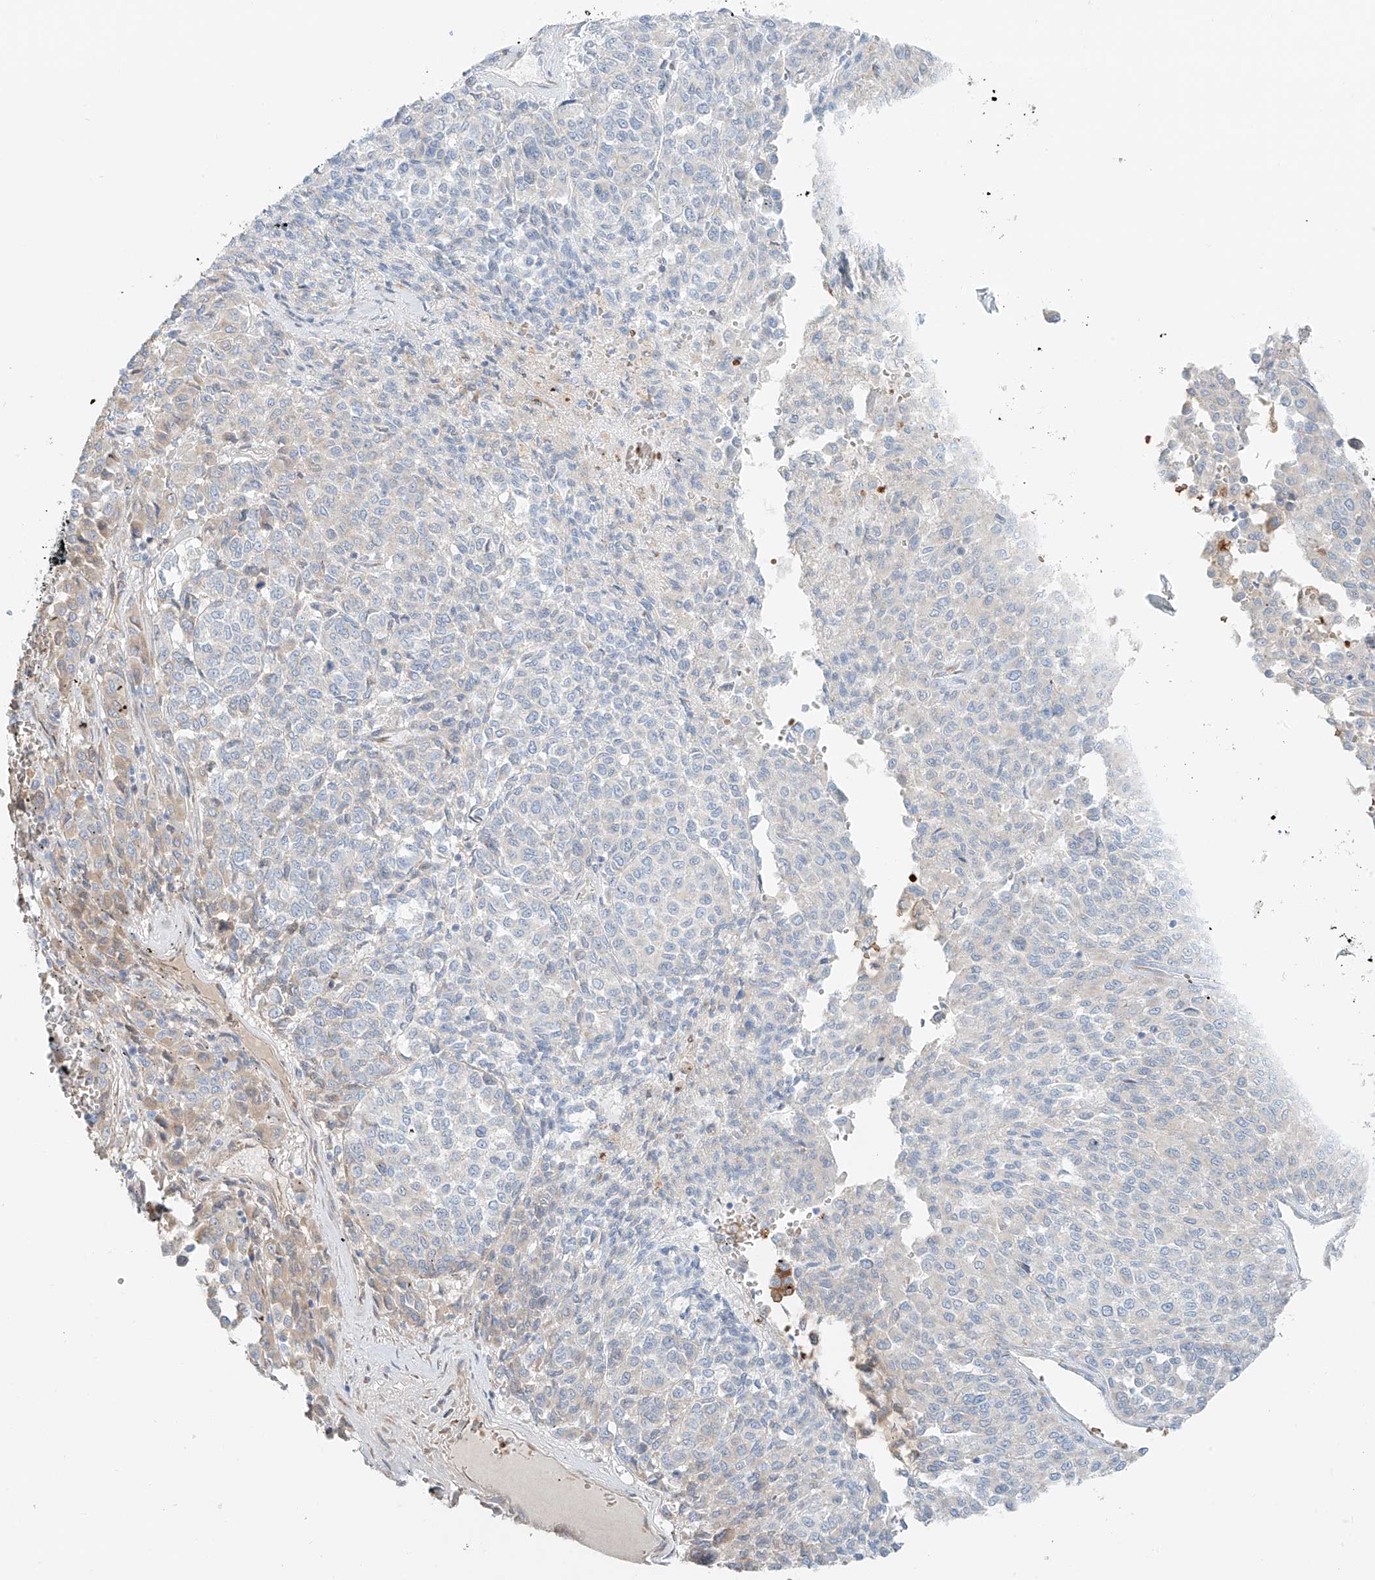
{"staining": {"intensity": "weak", "quantity": "<25%", "location": "cytoplasmic/membranous"}, "tissue": "melanoma", "cell_type": "Tumor cells", "image_type": "cancer", "snomed": [{"axis": "morphology", "description": "Malignant melanoma, Metastatic site"}, {"axis": "topography", "description": "Pancreas"}], "caption": "High magnification brightfield microscopy of melanoma stained with DAB (brown) and counterstained with hematoxylin (blue): tumor cells show no significant staining. The staining is performed using DAB (3,3'-diaminobenzidine) brown chromogen with nuclei counter-stained in using hematoxylin.", "gene": "EIPR1", "patient": {"sex": "female", "age": 30}}